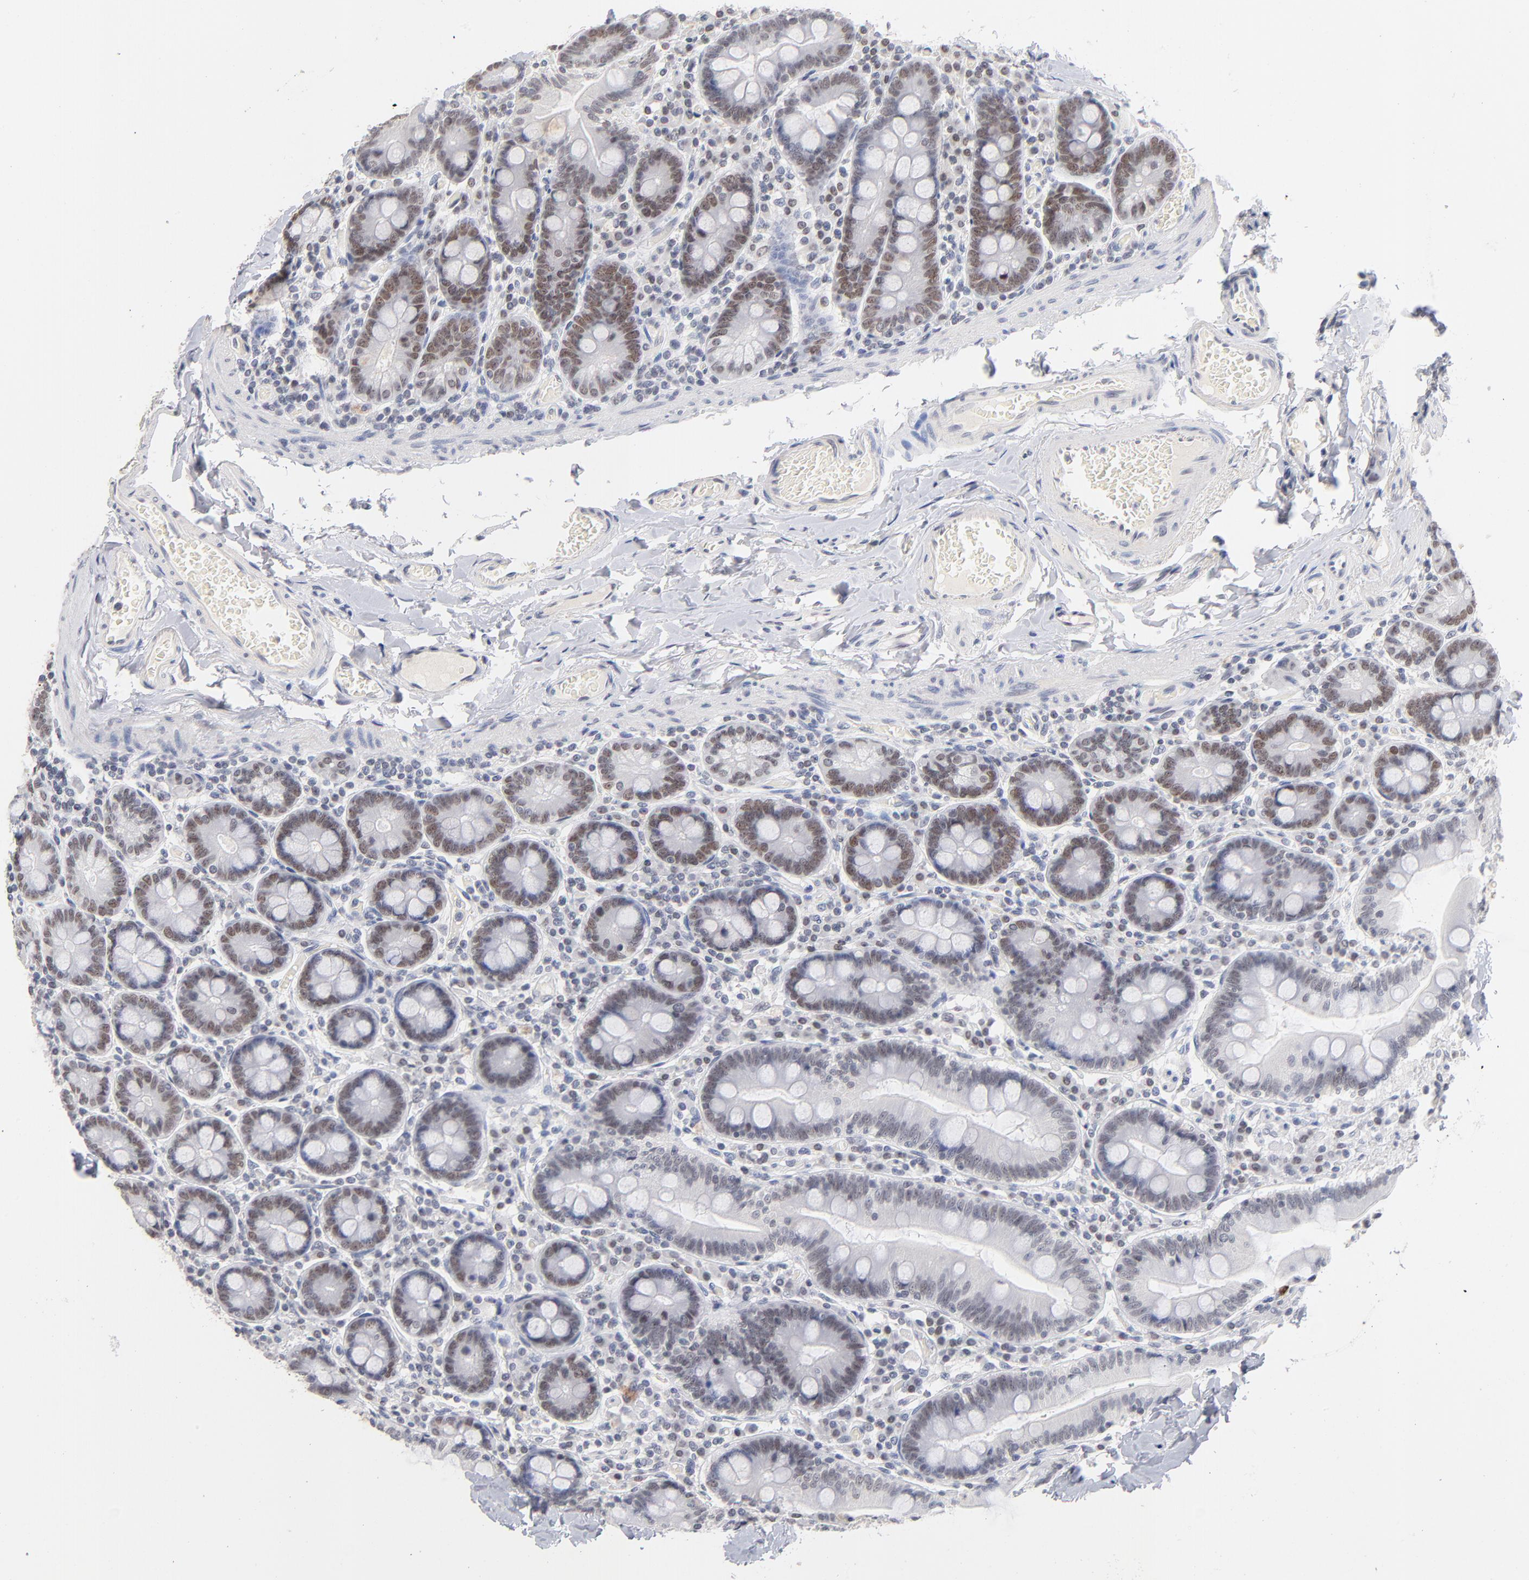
{"staining": {"intensity": "weak", "quantity": "25%-75%", "location": "nuclear"}, "tissue": "duodenum", "cell_type": "Glandular cells", "image_type": "normal", "snomed": [{"axis": "morphology", "description": "Normal tissue, NOS"}, {"axis": "topography", "description": "Duodenum"}], "caption": "Immunohistochemical staining of unremarkable duodenum shows low levels of weak nuclear positivity in about 25%-75% of glandular cells.", "gene": "ORC2", "patient": {"sex": "male", "age": 66}}